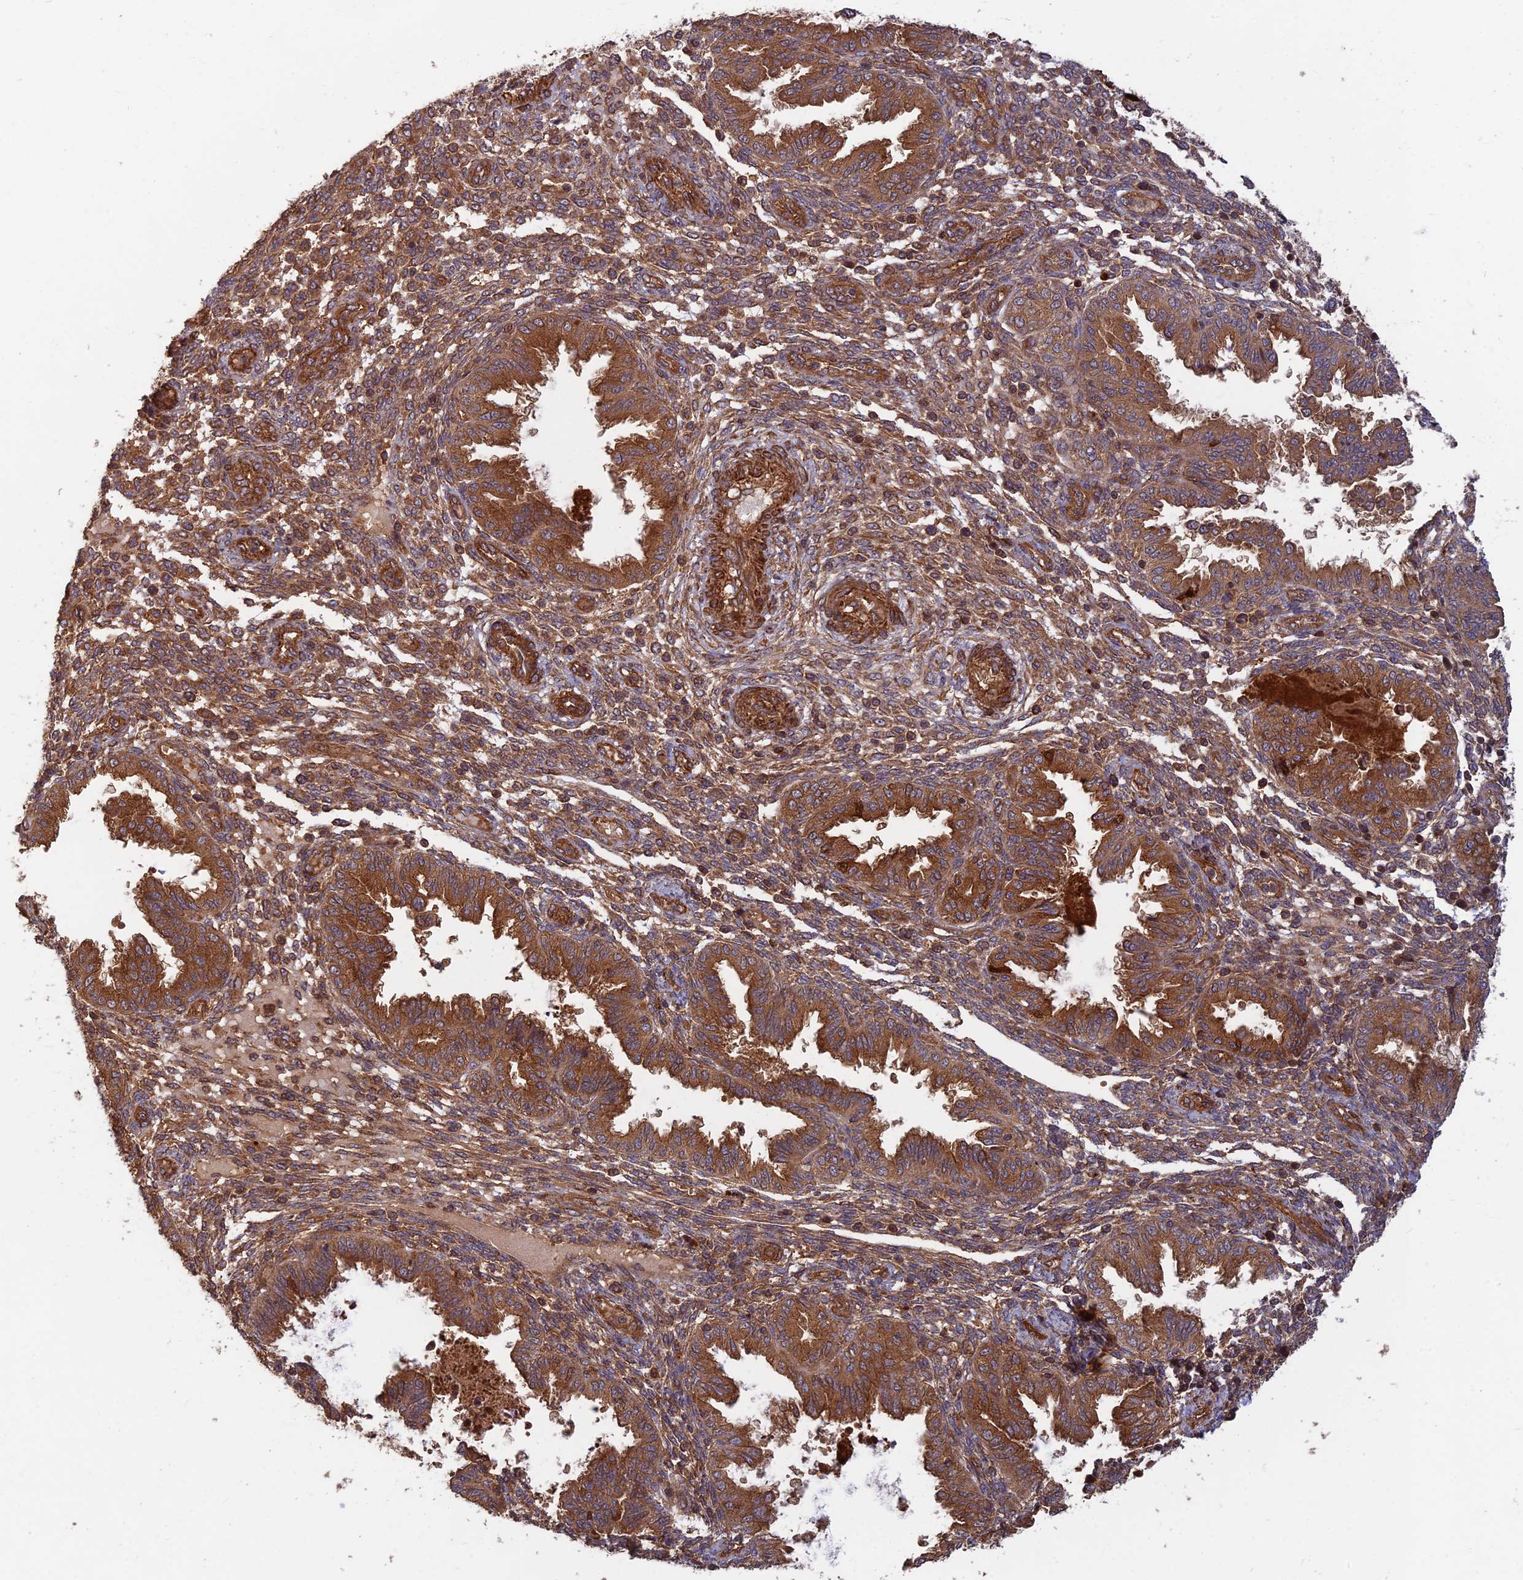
{"staining": {"intensity": "moderate", "quantity": "25%-75%", "location": "cytoplasmic/membranous"}, "tissue": "endometrium", "cell_type": "Cells in endometrial stroma", "image_type": "normal", "snomed": [{"axis": "morphology", "description": "Normal tissue, NOS"}, {"axis": "topography", "description": "Endometrium"}], "caption": "Immunohistochemistry (IHC) image of benign endometrium: human endometrium stained using immunohistochemistry demonstrates medium levels of moderate protein expression localized specifically in the cytoplasmic/membranous of cells in endometrial stroma, appearing as a cytoplasmic/membranous brown color.", "gene": "RELCH", "patient": {"sex": "female", "age": 33}}